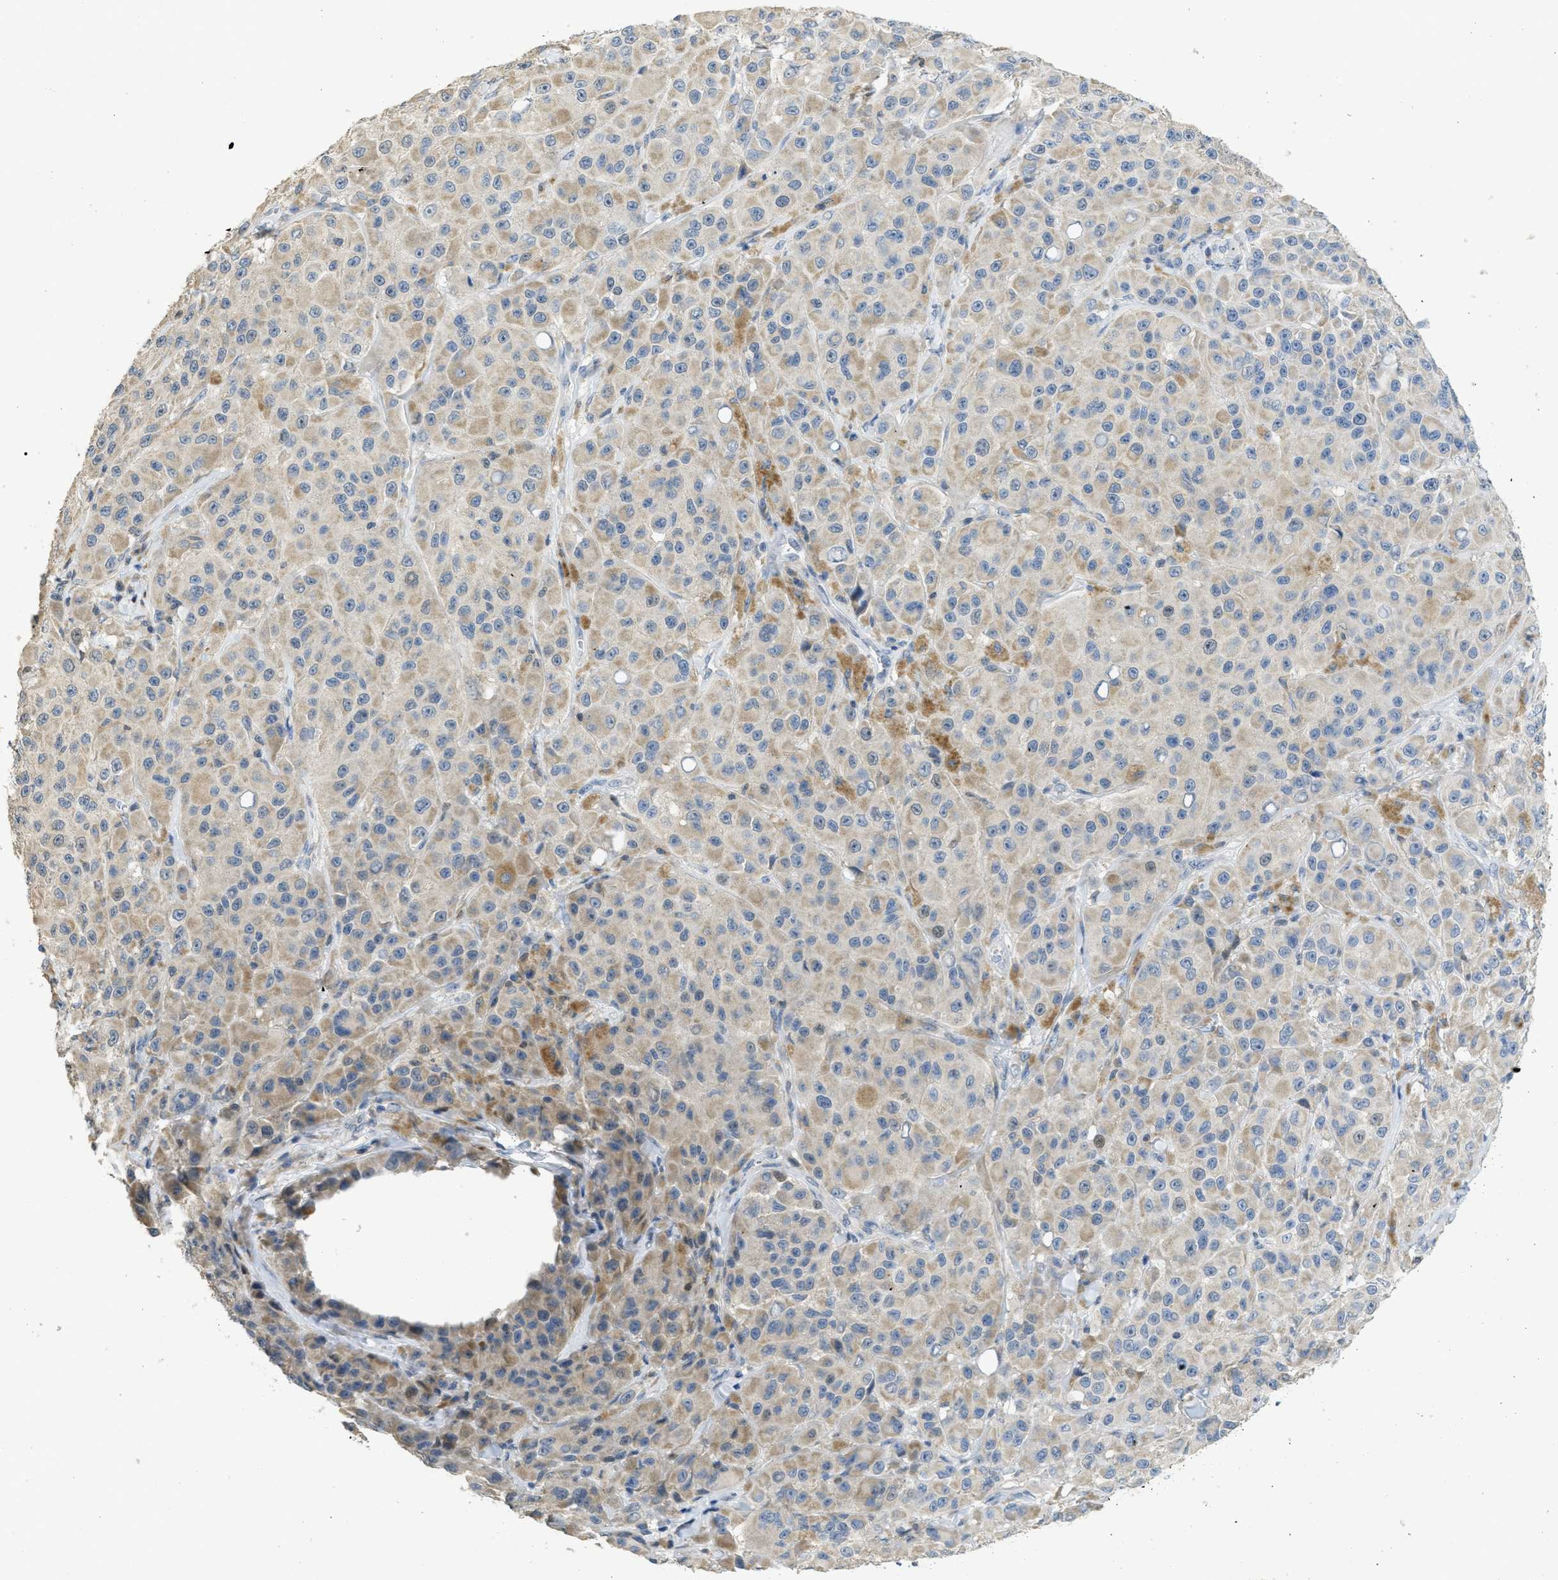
{"staining": {"intensity": "weak", "quantity": ">75%", "location": "cytoplasmic/membranous"}, "tissue": "melanoma", "cell_type": "Tumor cells", "image_type": "cancer", "snomed": [{"axis": "morphology", "description": "Malignant melanoma, NOS"}, {"axis": "topography", "description": "Skin"}], "caption": "This micrograph exhibits IHC staining of human melanoma, with low weak cytoplasmic/membranous staining in about >75% of tumor cells.", "gene": "SFXN2", "patient": {"sex": "male", "age": 84}}